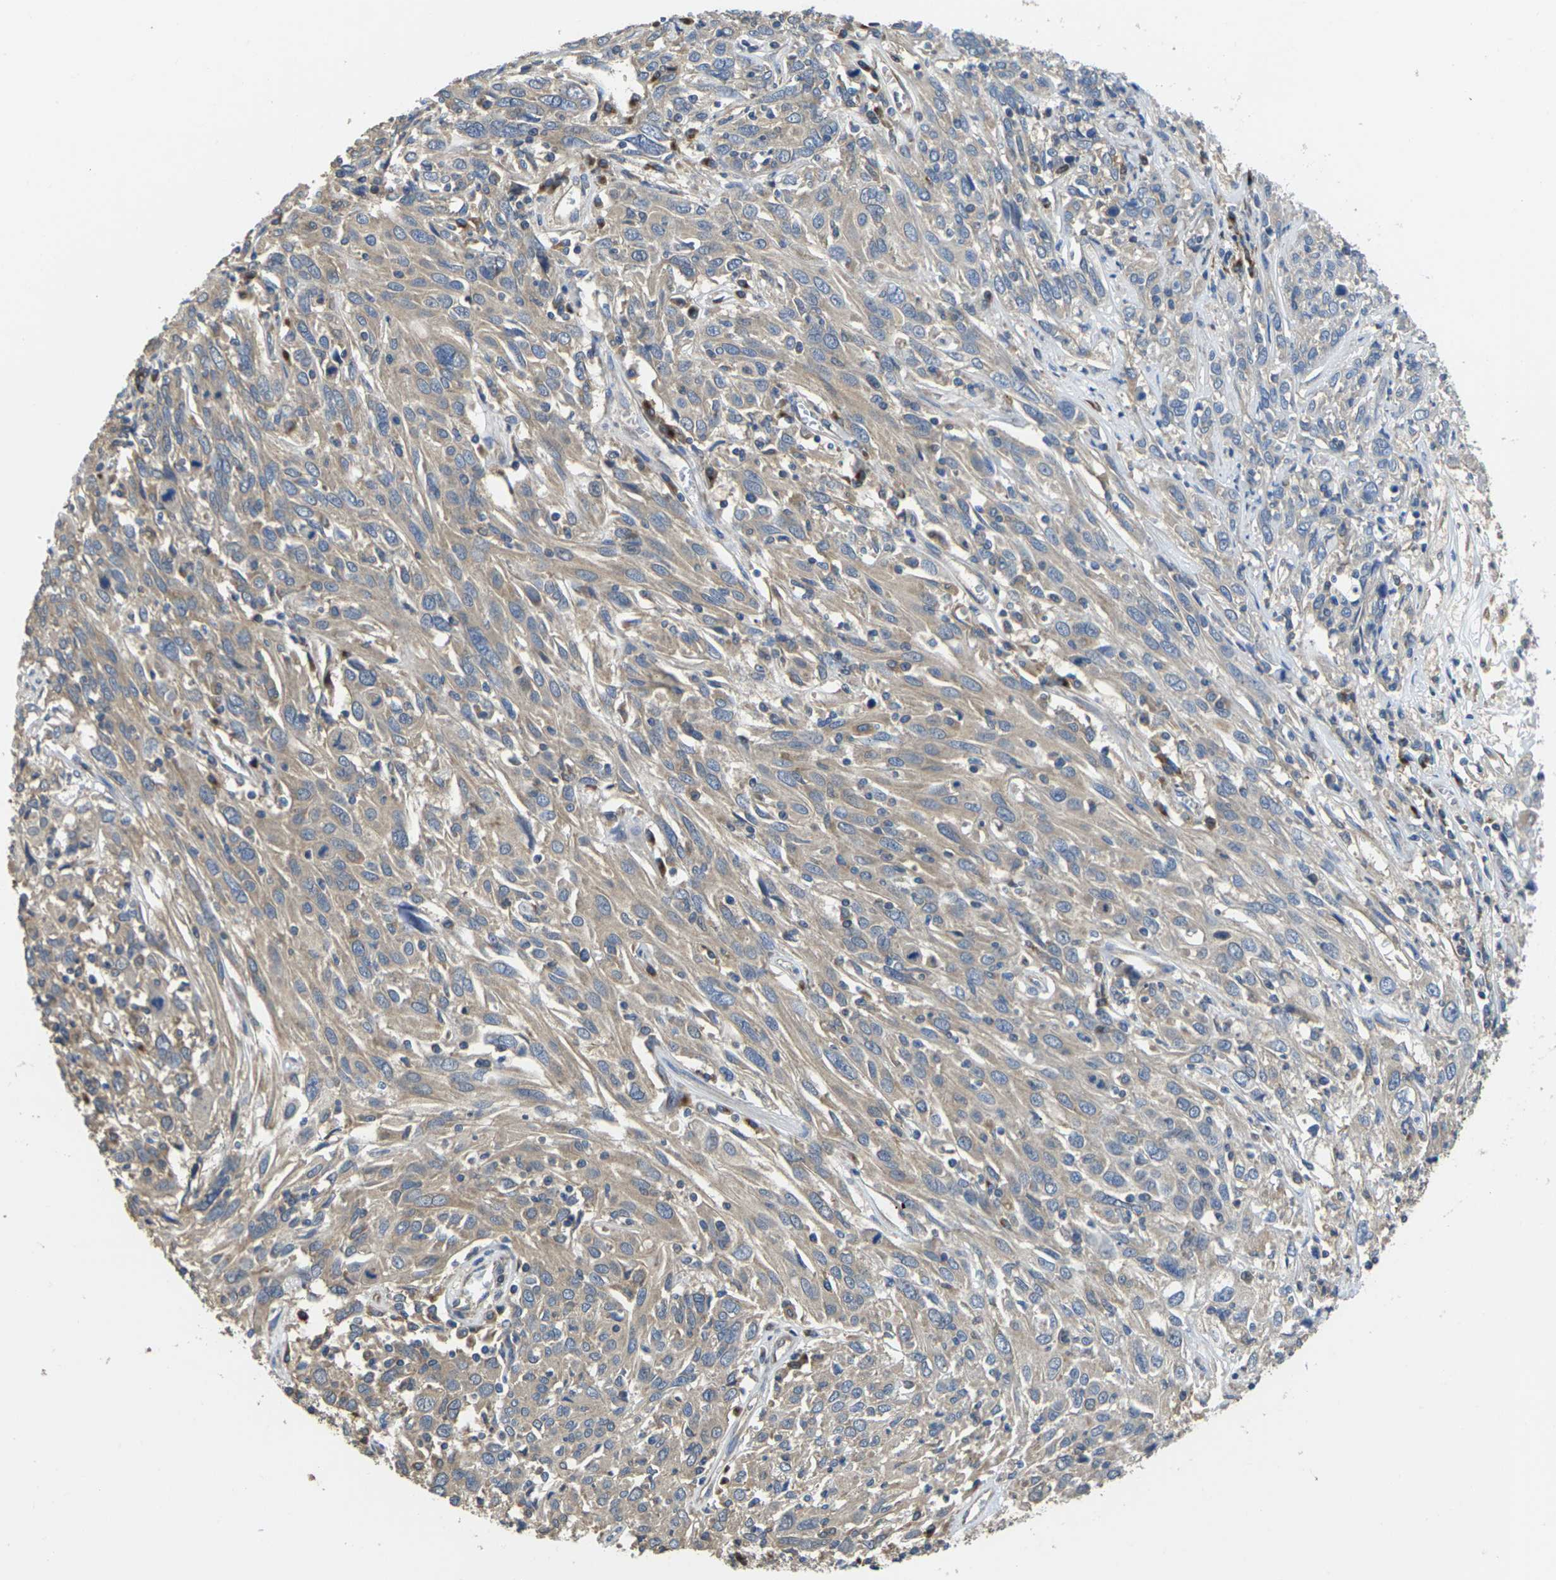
{"staining": {"intensity": "weak", "quantity": ">75%", "location": "cytoplasmic/membranous"}, "tissue": "cervical cancer", "cell_type": "Tumor cells", "image_type": "cancer", "snomed": [{"axis": "morphology", "description": "Squamous cell carcinoma, NOS"}, {"axis": "topography", "description": "Cervix"}], "caption": "A high-resolution photomicrograph shows immunohistochemistry (IHC) staining of cervical squamous cell carcinoma, which shows weak cytoplasmic/membranous staining in about >75% of tumor cells.", "gene": "TMCC2", "patient": {"sex": "female", "age": 46}}